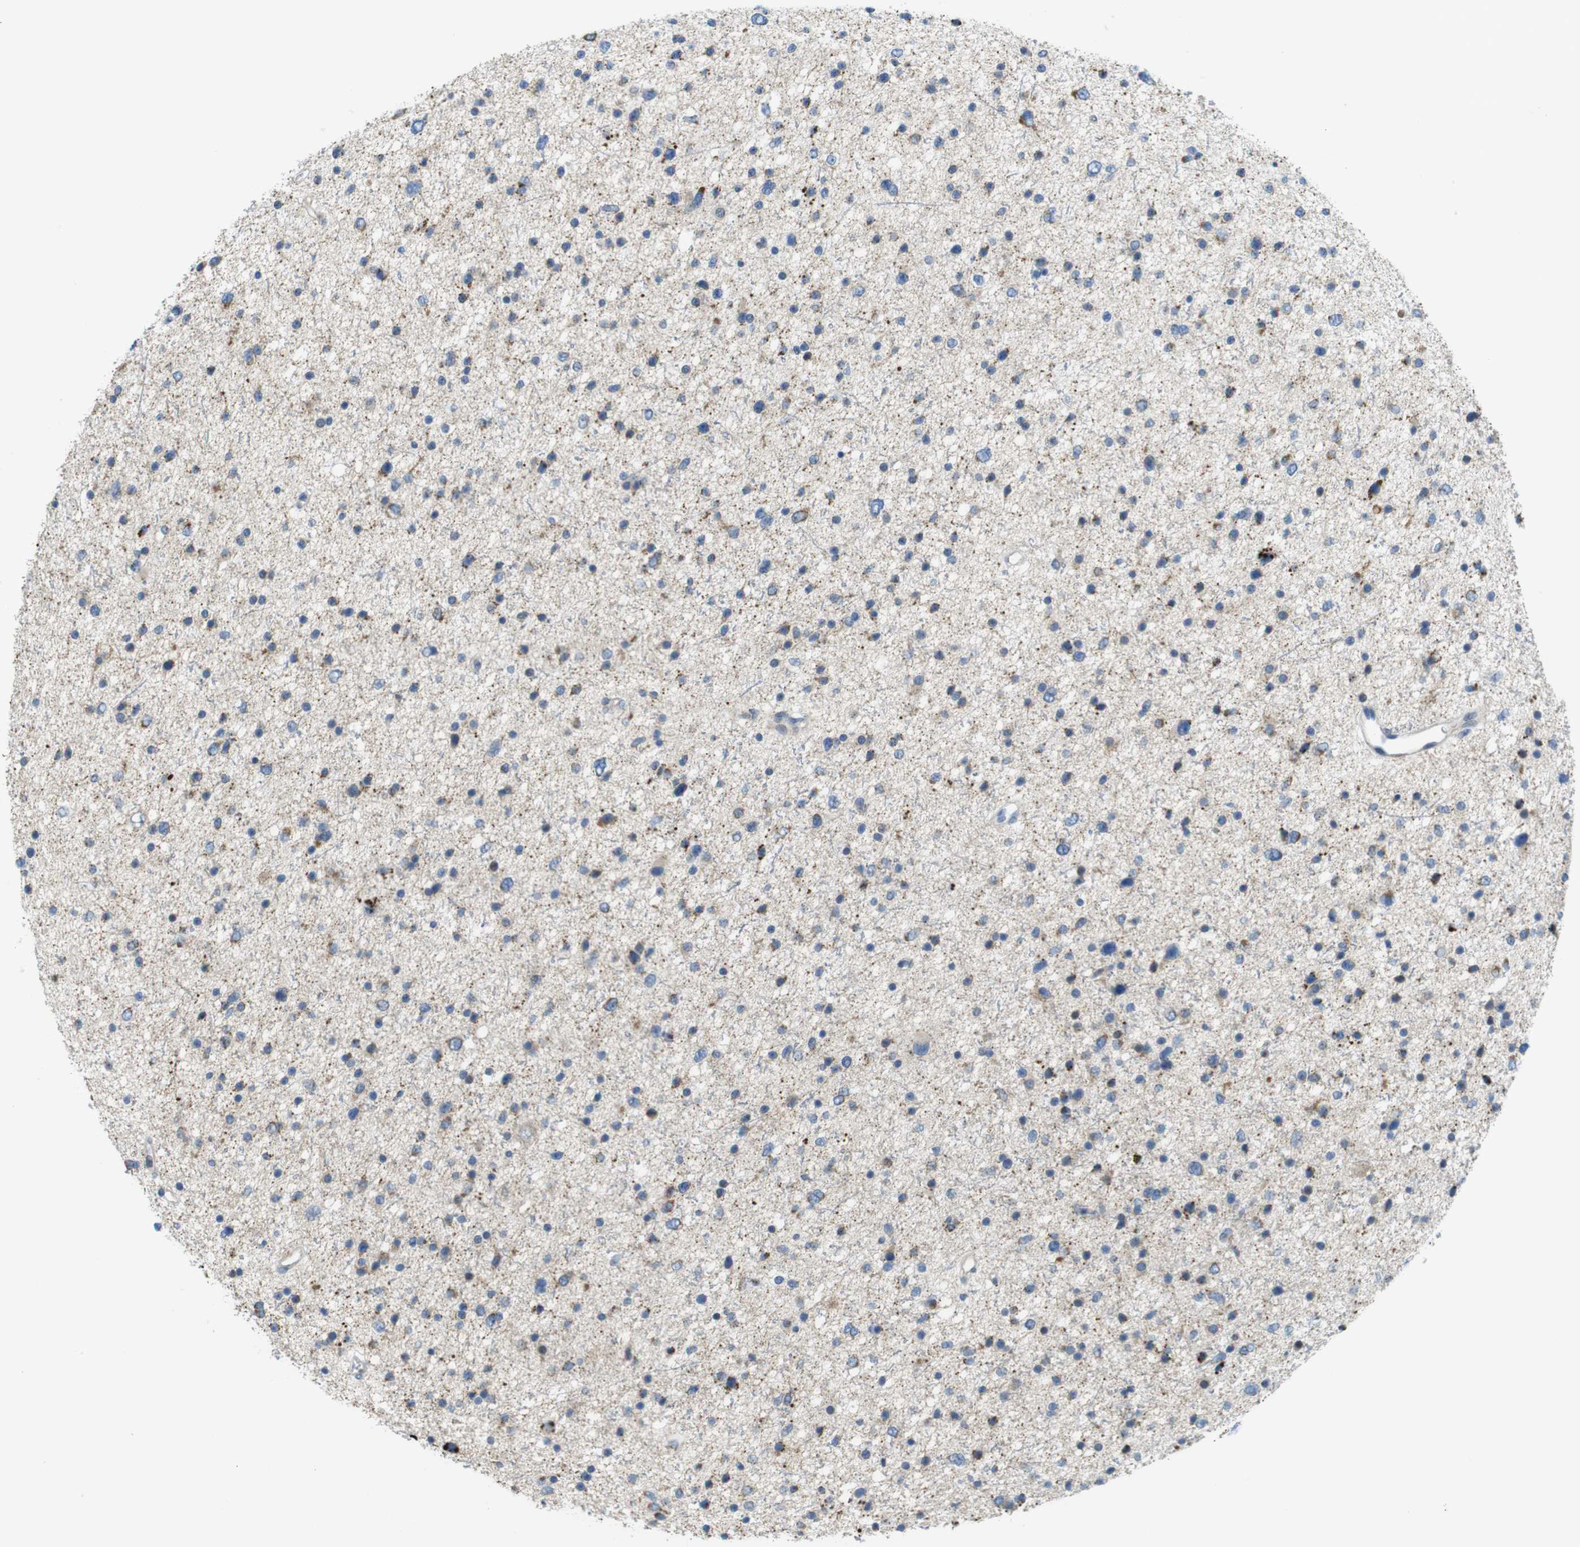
{"staining": {"intensity": "moderate", "quantity": "<25%", "location": "cytoplasmic/membranous"}, "tissue": "glioma", "cell_type": "Tumor cells", "image_type": "cancer", "snomed": [{"axis": "morphology", "description": "Glioma, malignant, Low grade"}, {"axis": "topography", "description": "Brain"}], "caption": "Glioma stained with a brown dye exhibits moderate cytoplasmic/membranous positive staining in approximately <25% of tumor cells.", "gene": "MARCHF1", "patient": {"sex": "female", "age": 37}}